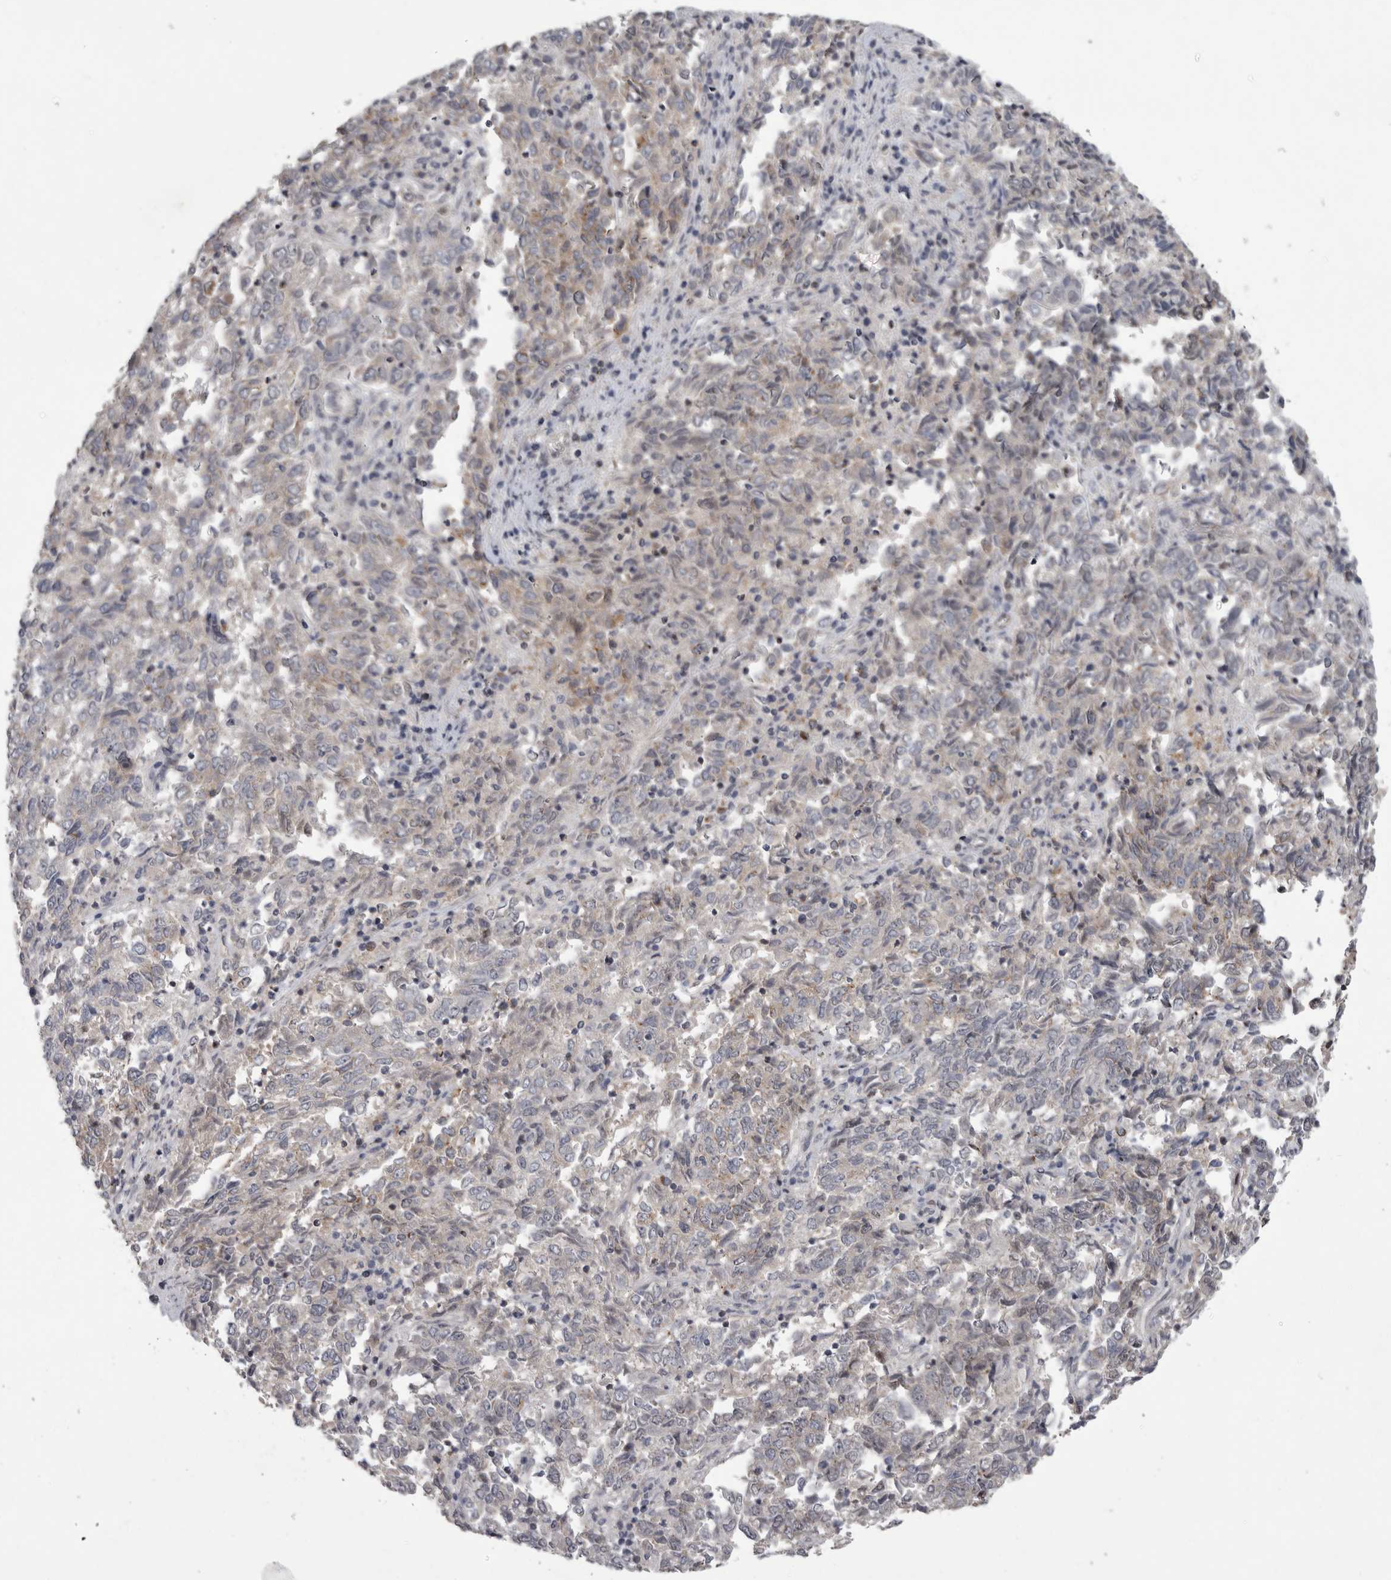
{"staining": {"intensity": "moderate", "quantity": "<25%", "location": "cytoplasmic/membranous"}, "tissue": "endometrial cancer", "cell_type": "Tumor cells", "image_type": "cancer", "snomed": [{"axis": "morphology", "description": "Adenocarcinoma, NOS"}, {"axis": "topography", "description": "Endometrium"}], "caption": "Protein expression analysis of human endometrial cancer reveals moderate cytoplasmic/membranous staining in approximately <25% of tumor cells.", "gene": "IFI44", "patient": {"sex": "female", "age": 80}}